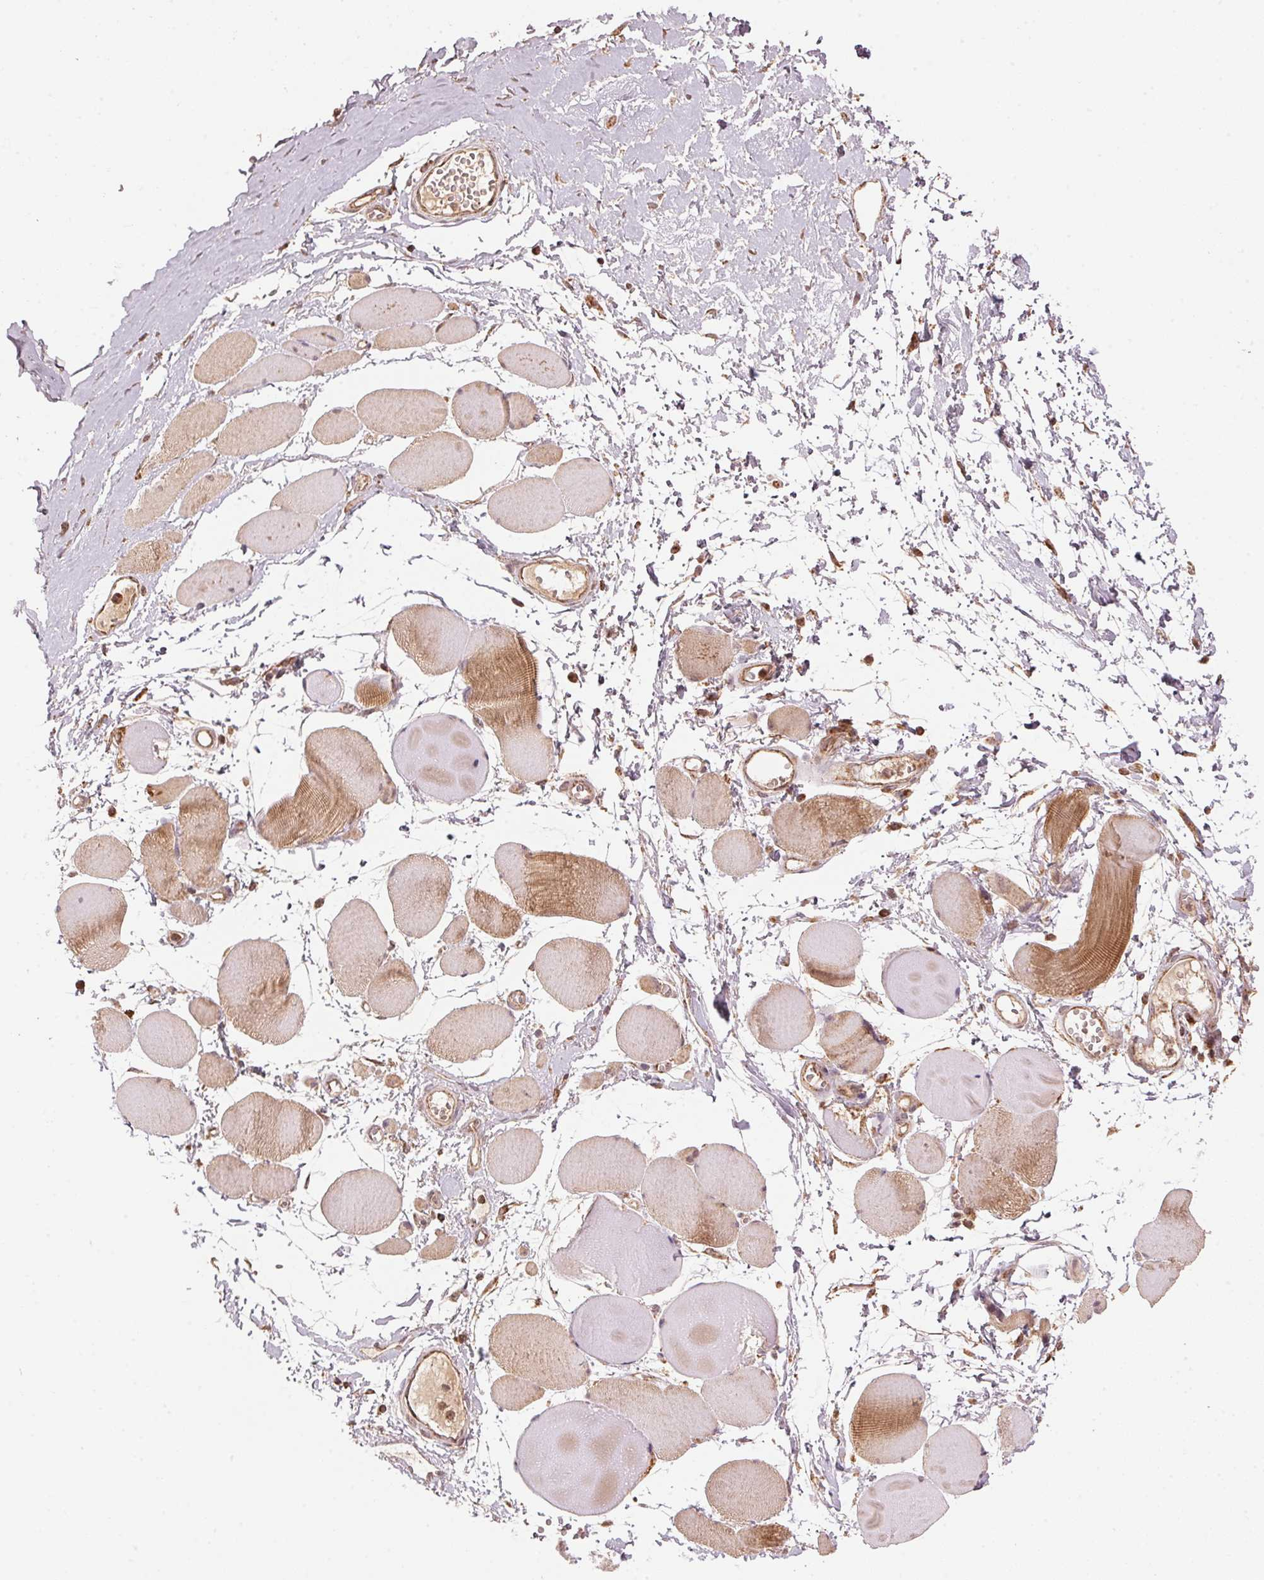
{"staining": {"intensity": "moderate", "quantity": "25%-75%", "location": "cytoplasmic/membranous"}, "tissue": "skeletal muscle", "cell_type": "Myocytes", "image_type": "normal", "snomed": [{"axis": "morphology", "description": "Normal tissue, NOS"}, {"axis": "topography", "description": "Skeletal muscle"}], "caption": "High-magnification brightfield microscopy of unremarkable skeletal muscle stained with DAB (3,3'-diaminobenzidine) (brown) and counterstained with hematoxylin (blue). myocytes exhibit moderate cytoplasmic/membranous positivity is identified in approximately25%-75% of cells.", "gene": "ARHGAP6", "patient": {"sex": "female", "age": 75}}